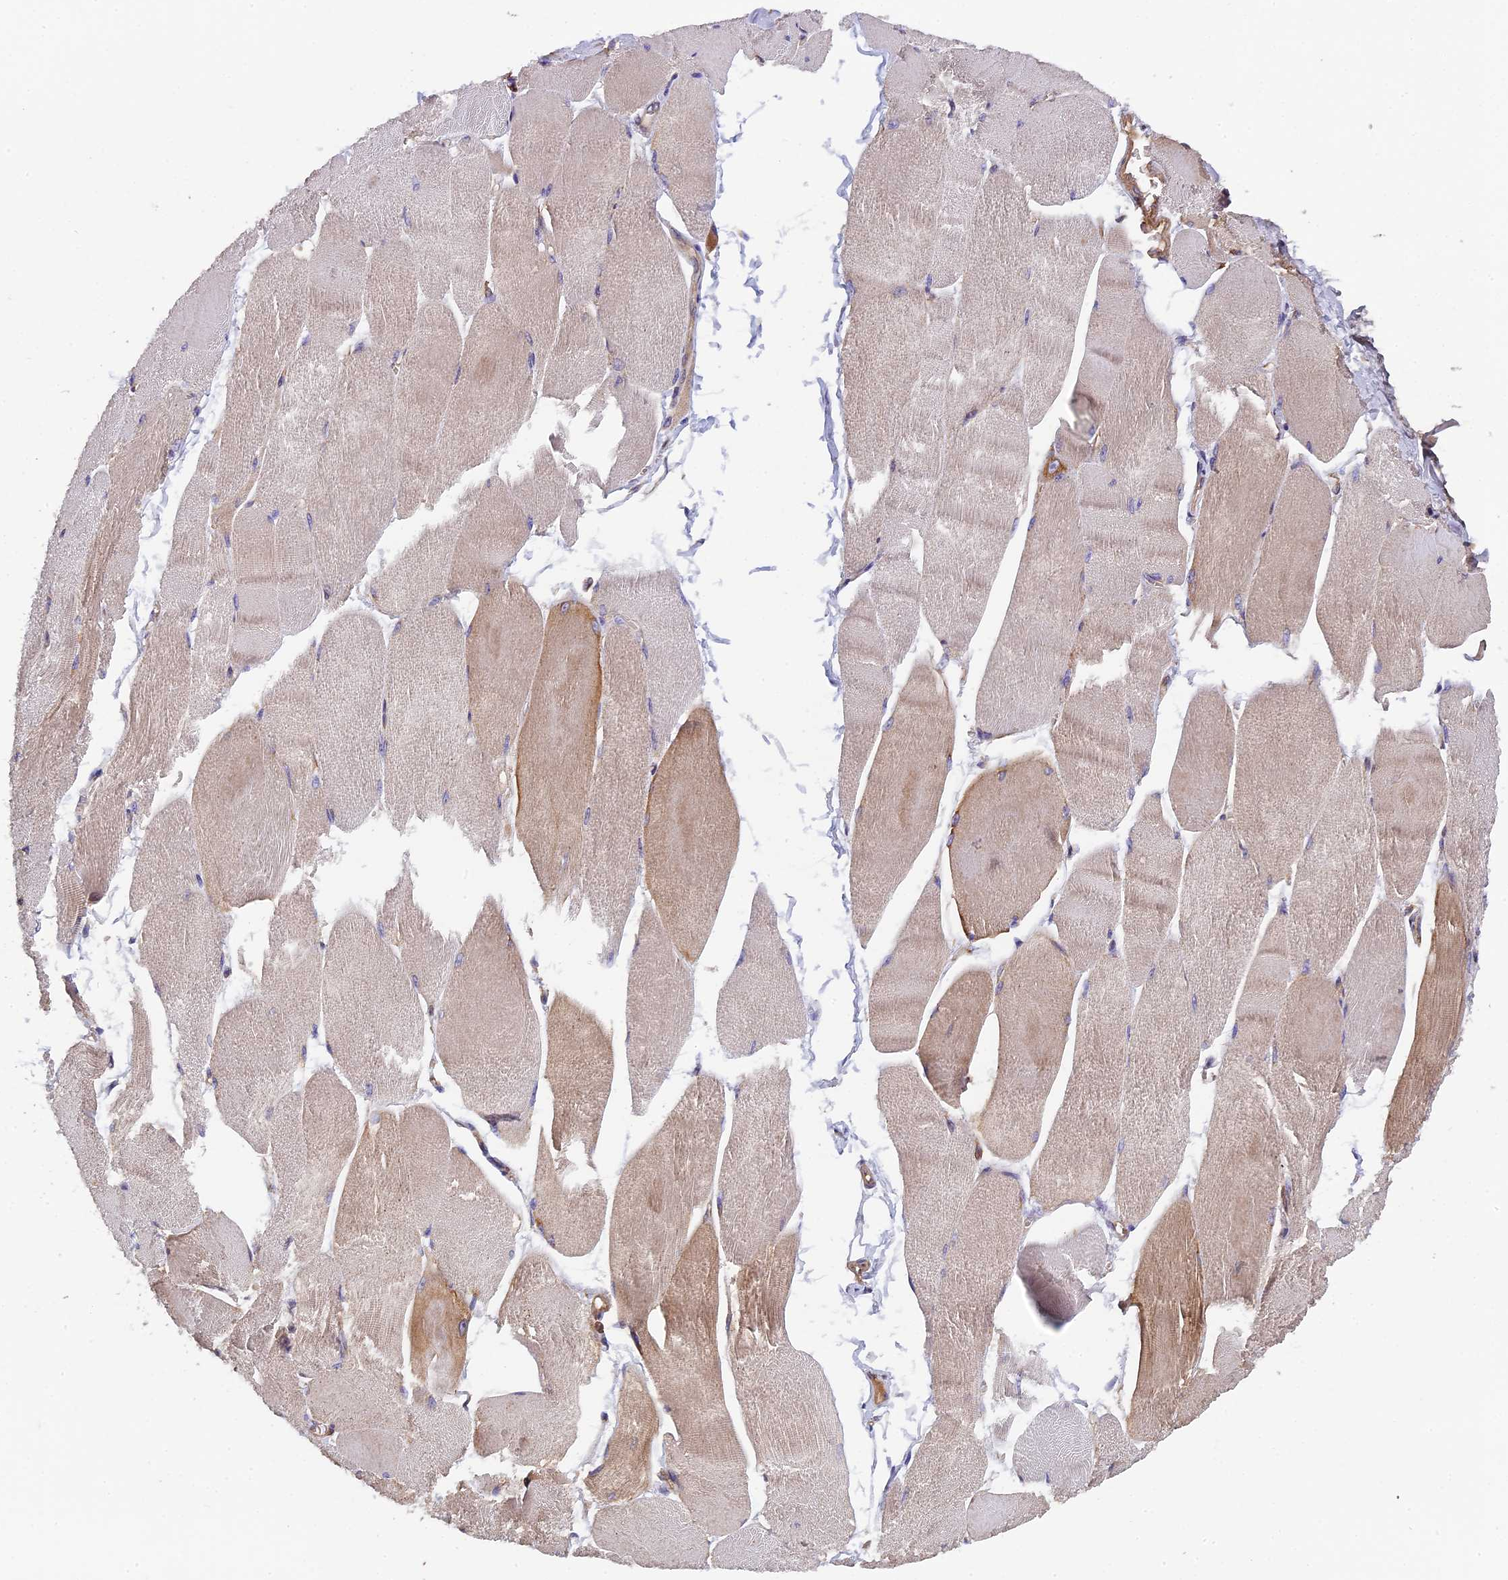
{"staining": {"intensity": "moderate", "quantity": "<25%", "location": "cytoplasmic/membranous"}, "tissue": "skeletal muscle", "cell_type": "Myocytes", "image_type": "normal", "snomed": [{"axis": "morphology", "description": "Normal tissue, NOS"}, {"axis": "morphology", "description": "Basal cell carcinoma"}, {"axis": "topography", "description": "Skeletal muscle"}], "caption": "Moderate cytoplasmic/membranous positivity is seen in about <25% of myocytes in unremarkable skeletal muscle. The protein is stained brown, and the nuclei are stained in blue (DAB (3,3'-diaminobenzidine) IHC with brightfield microscopy, high magnification).", "gene": "CCDC153", "patient": {"sex": "female", "age": 64}}